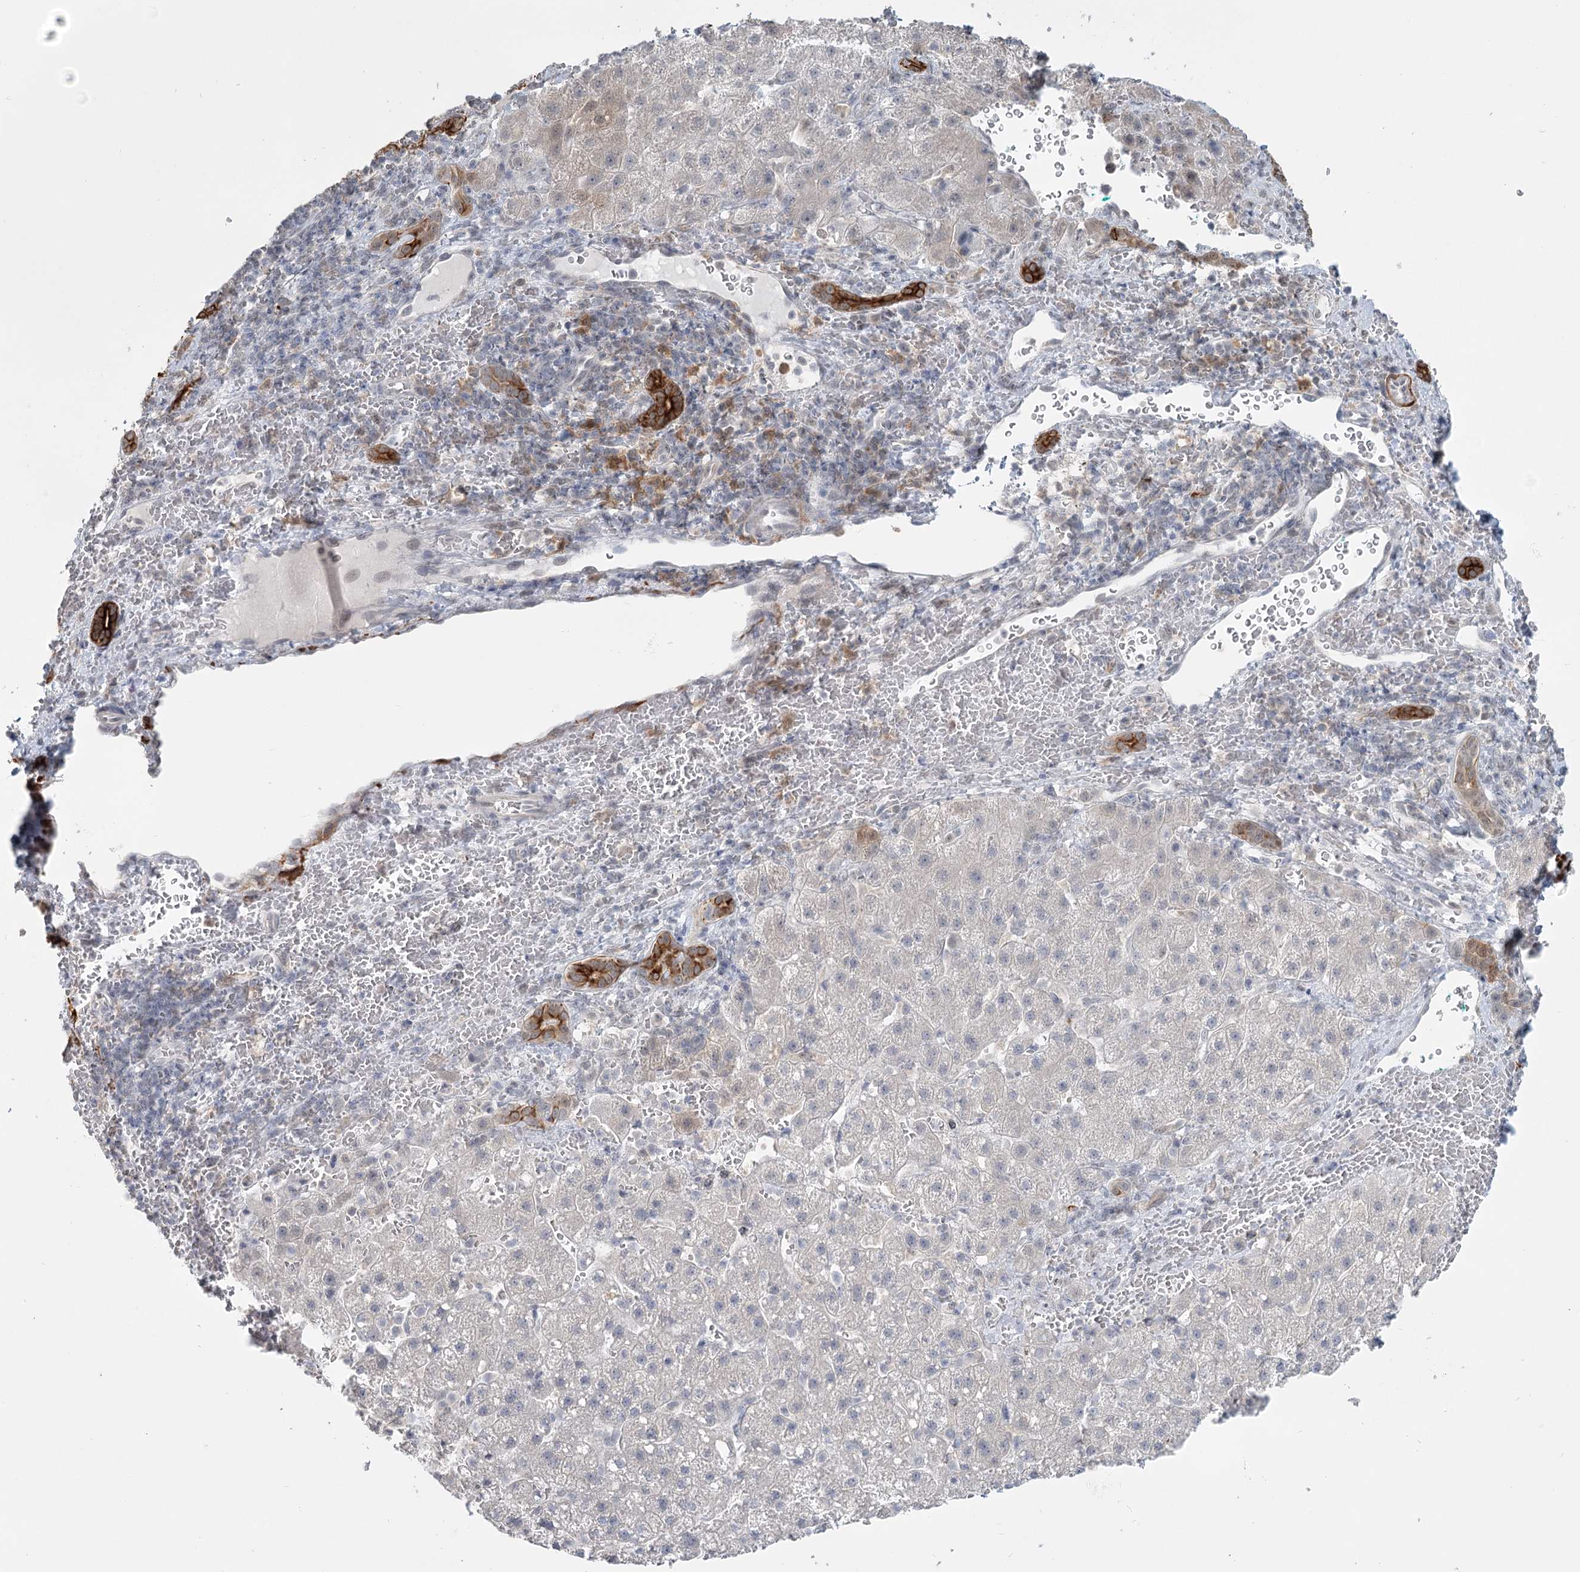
{"staining": {"intensity": "negative", "quantity": "none", "location": "none"}, "tissue": "liver cancer", "cell_type": "Tumor cells", "image_type": "cancer", "snomed": [{"axis": "morphology", "description": "Carcinoma, Hepatocellular, NOS"}, {"axis": "topography", "description": "Liver"}], "caption": "Human liver cancer stained for a protein using immunohistochemistry displays no staining in tumor cells.", "gene": "TMEM70", "patient": {"sex": "male", "age": 57}}